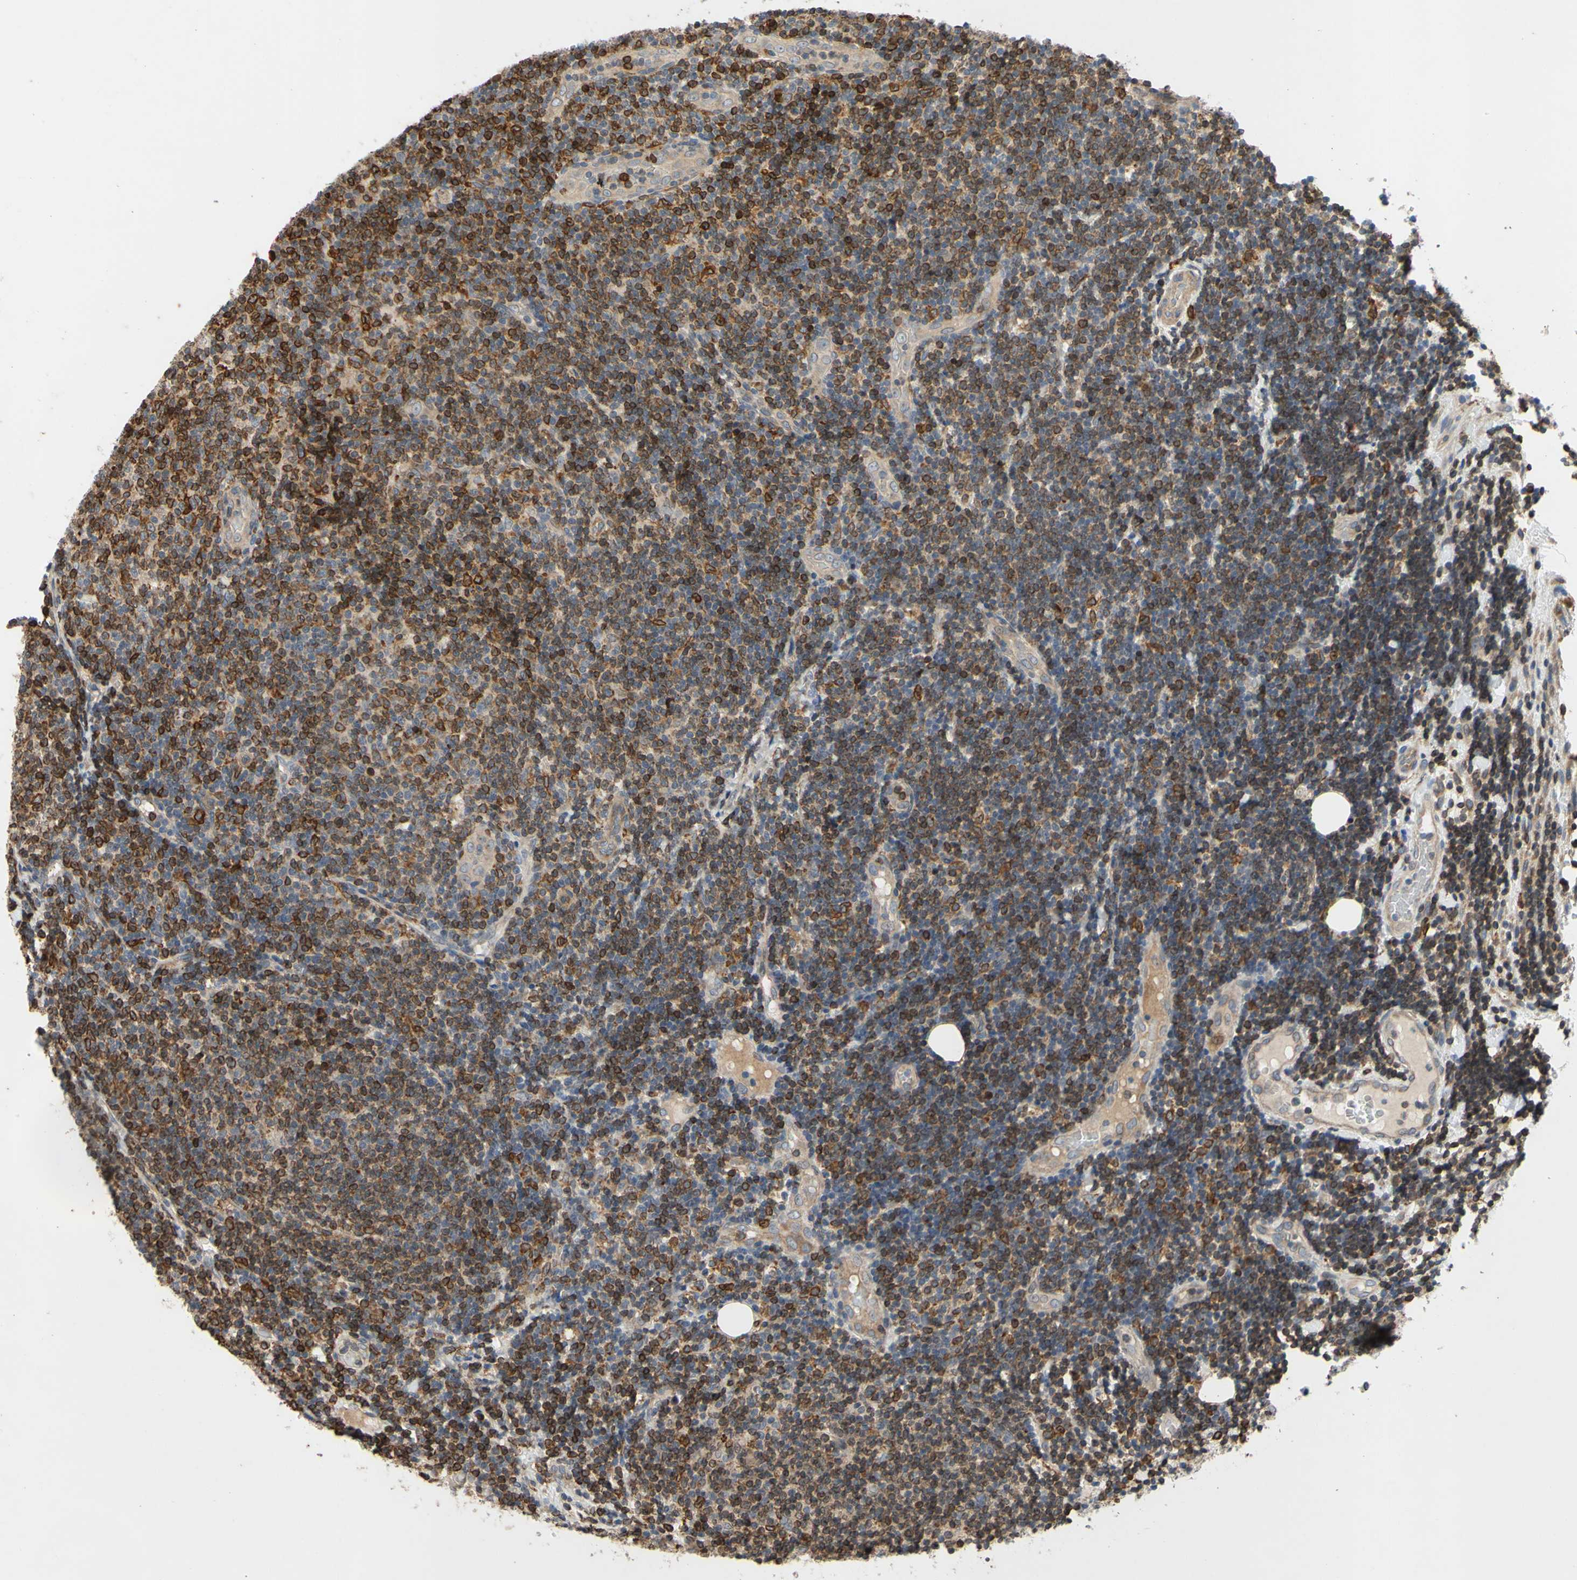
{"staining": {"intensity": "strong", "quantity": "25%-75%", "location": "cytoplasmic/membranous"}, "tissue": "lymphoma", "cell_type": "Tumor cells", "image_type": "cancer", "snomed": [{"axis": "morphology", "description": "Malignant lymphoma, non-Hodgkin's type, Low grade"}, {"axis": "topography", "description": "Lymph node"}], "caption": "A high amount of strong cytoplasmic/membranous staining is appreciated in approximately 25%-75% of tumor cells in low-grade malignant lymphoma, non-Hodgkin's type tissue.", "gene": "PLXNA2", "patient": {"sex": "male", "age": 83}}